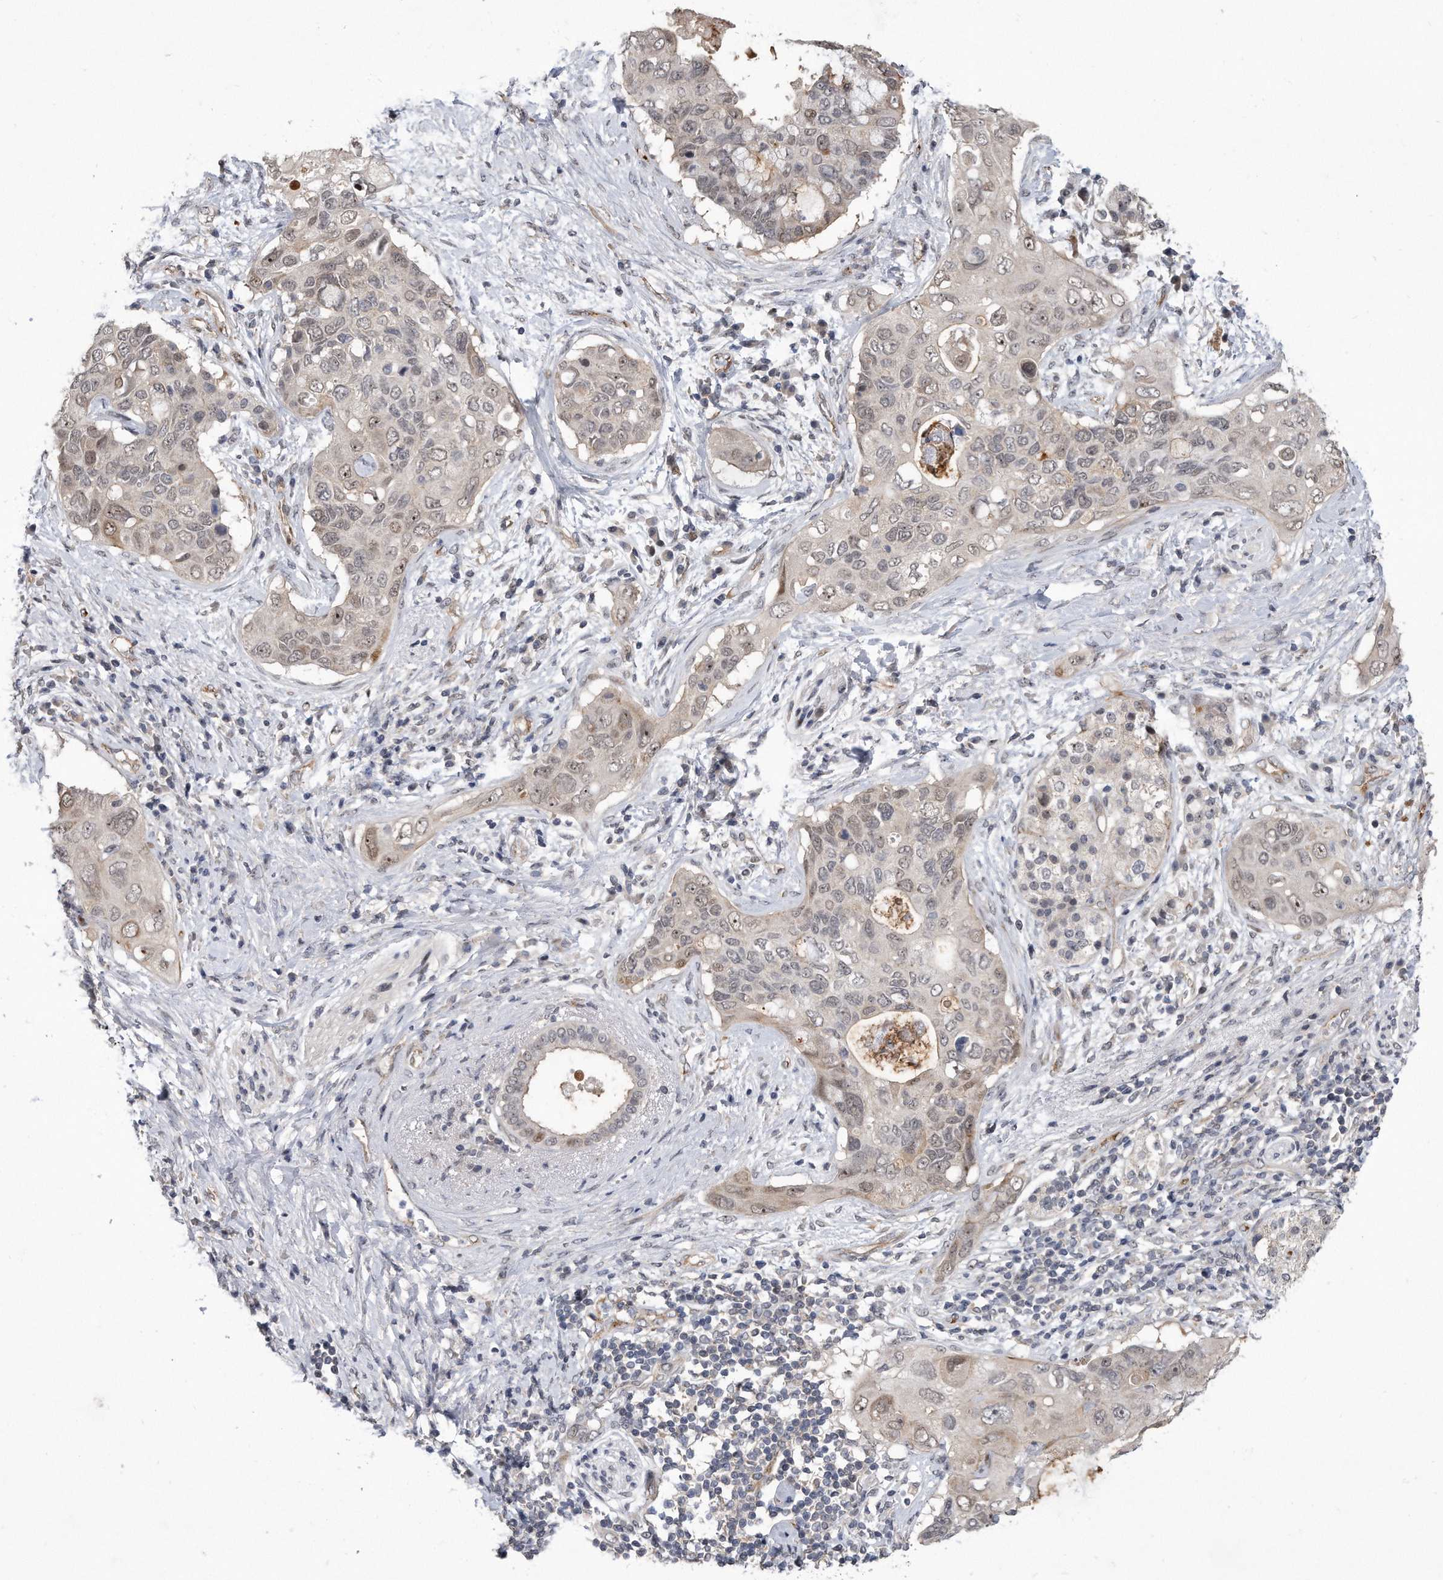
{"staining": {"intensity": "weak", "quantity": "<25%", "location": "cytoplasmic/membranous,nuclear"}, "tissue": "pancreatic cancer", "cell_type": "Tumor cells", "image_type": "cancer", "snomed": [{"axis": "morphology", "description": "Adenocarcinoma, NOS"}, {"axis": "topography", "description": "Pancreas"}], "caption": "DAB immunohistochemical staining of human pancreatic adenocarcinoma shows no significant positivity in tumor cells.", "gene": "PGBD2", "patient": {"sex": "female", "age": 56}}